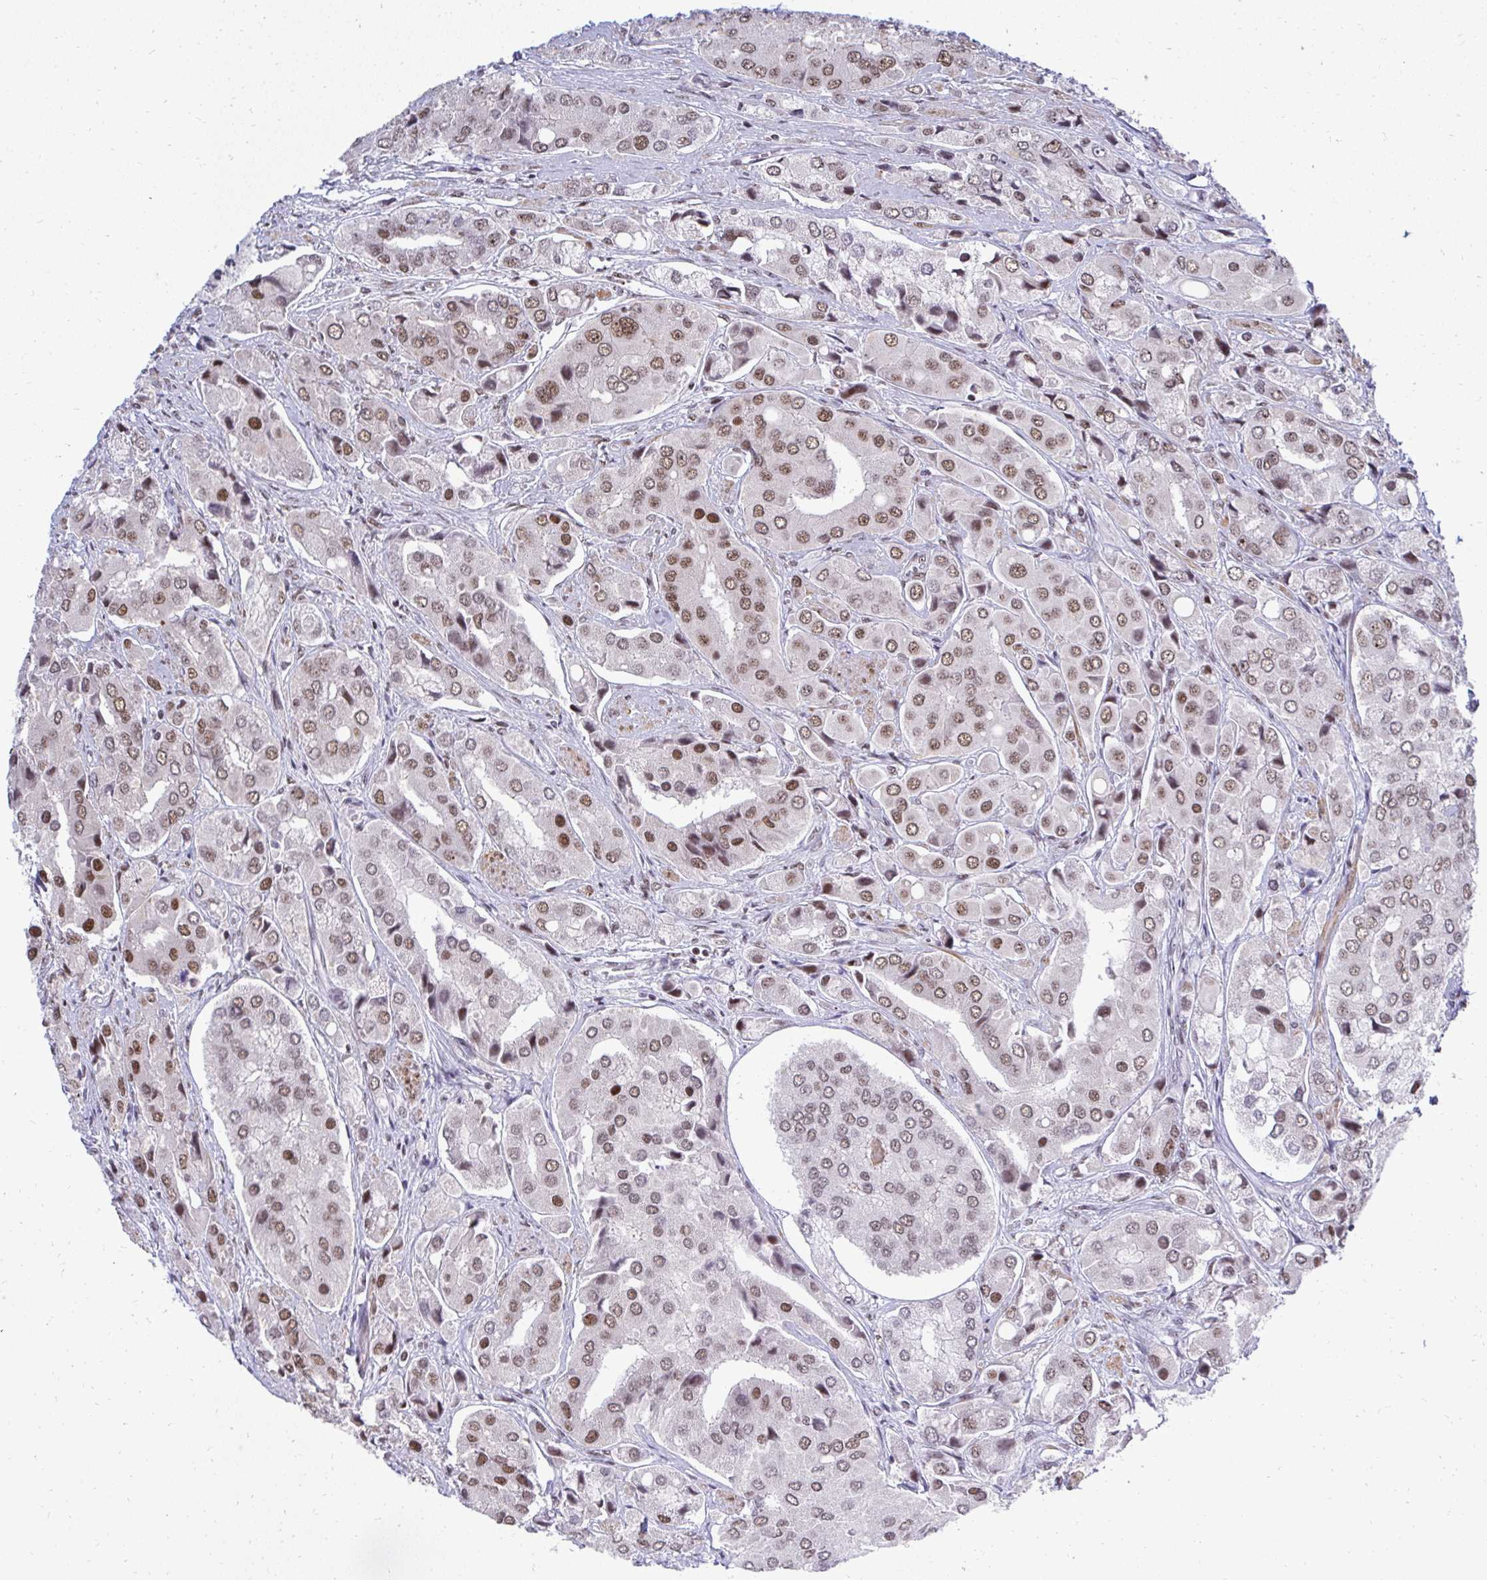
{"staining": {"intensity": "moderate", "quantity": ">75%", "location": "nuclear"}, "tissue": "prostate cancer", "cell_type": "Tumor cells", "image_type": "cancer", "snomed": [{"axis": "morphology", "description": "Adenocarcinoma, Low grade"}, {"axis": "topography", "description": "Prostate"}], "caption": "Prostate cancer stained for a protein exhibits moderate nuclear positivity in tumor cells. (DAB = brown stain, brightfield microscopy at high magnification).", "gene": "SIRT7", "patient": {"sex": "male", "age": 69}}